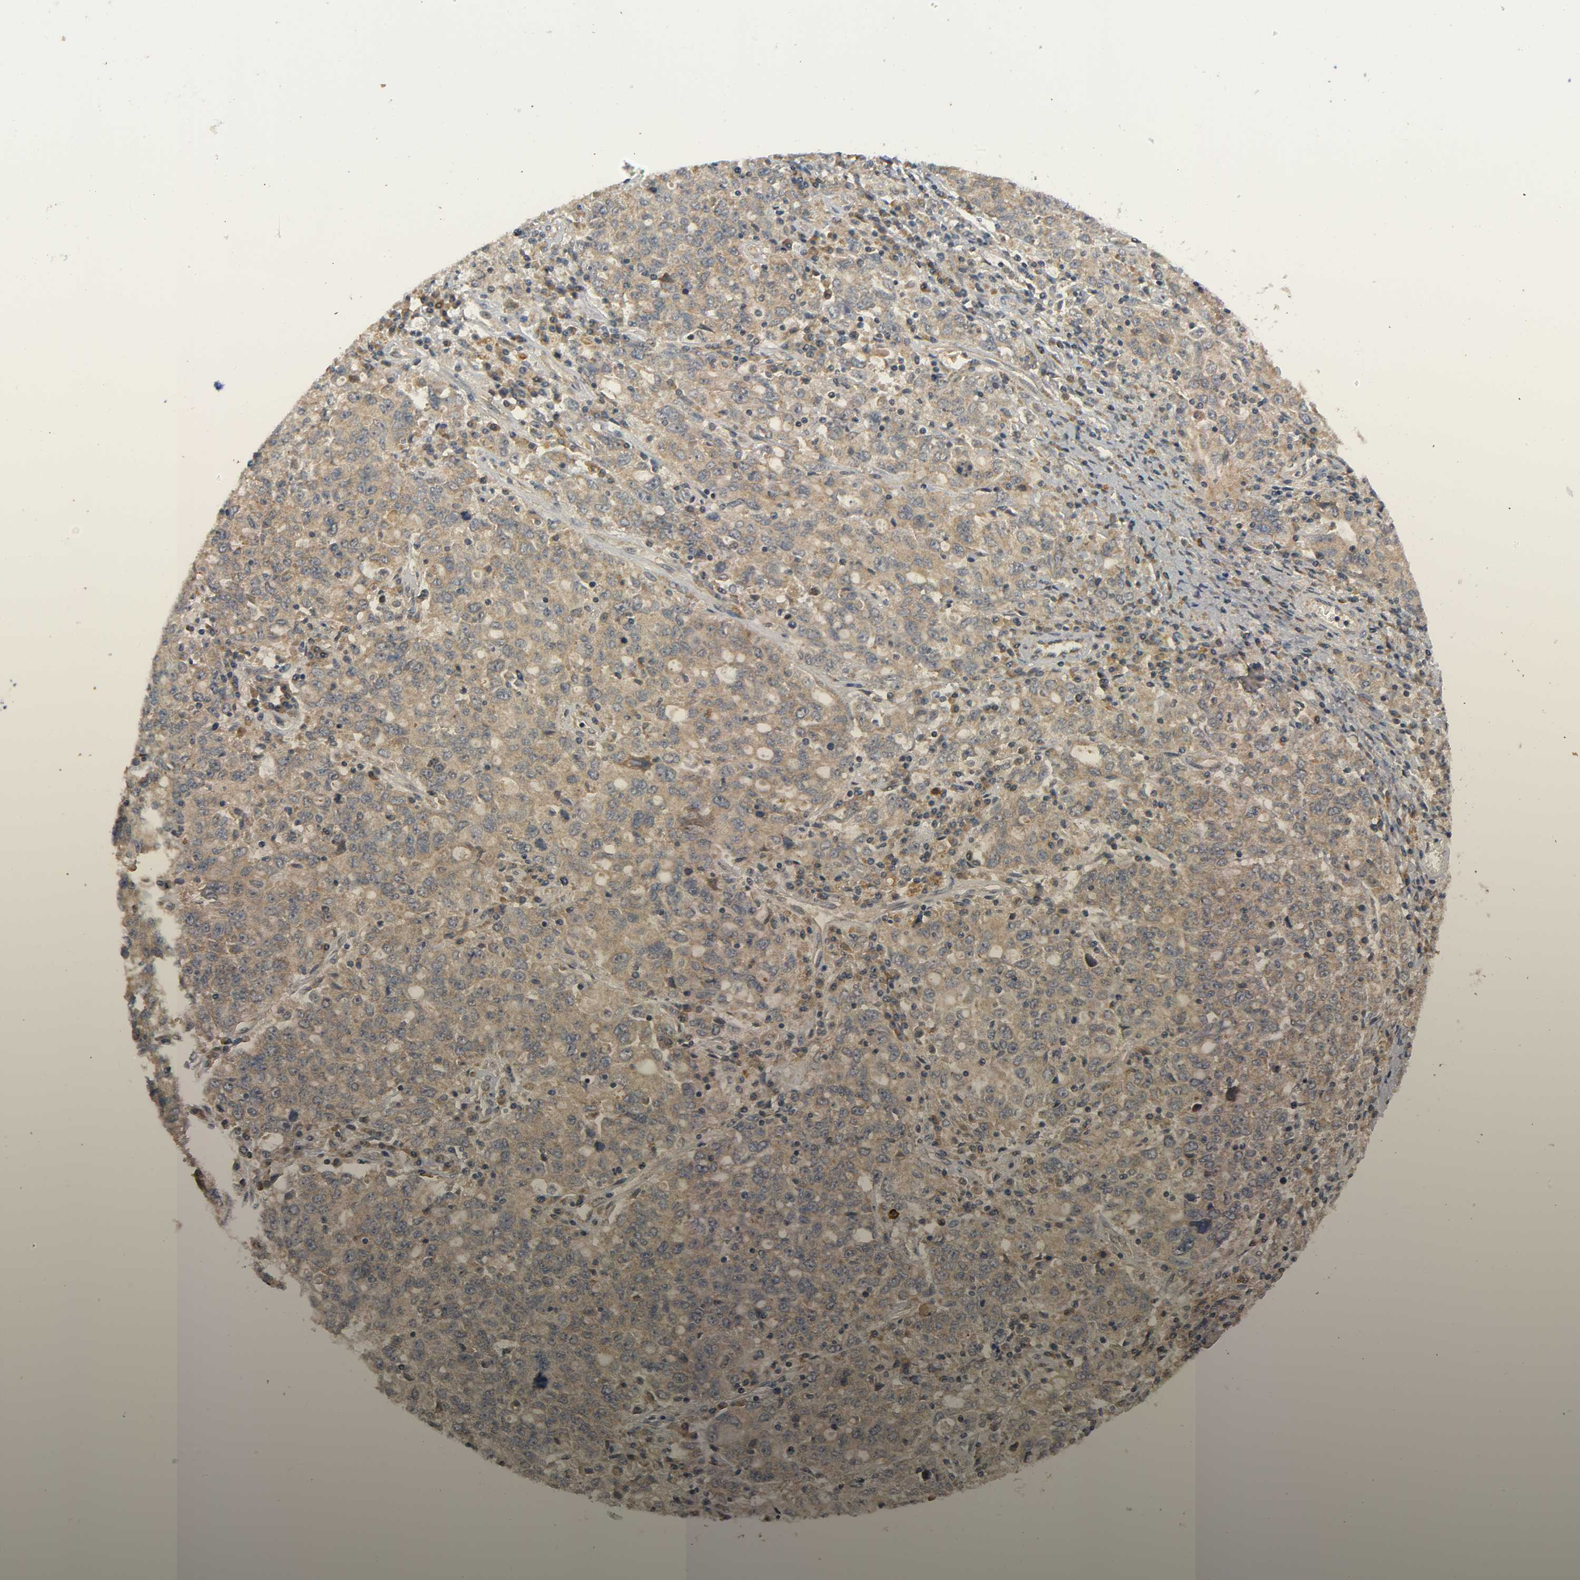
{"staining": {"intensity": "moderate", "quantity": ">75%", "location": "cytoplasmic/membranous"}, "tissue": "ovarian cancer", "cell_type": "Tumor cells", "image_type": "cancer", "snomed": [{"axis": "morphology", "description": "Carcinoma, endometroid"}, {"axis": "topography", "description": "Ovary"}], "caption": "Human ovarian cancer (endometroid carcinoma) stained with a brown dye demonstrates moderate cytoplasmic/membranous positive positivity in approximately >75% of tumor cells.", "gene": "MAPK8", "patient": {"sex": "female", "age": 62}}